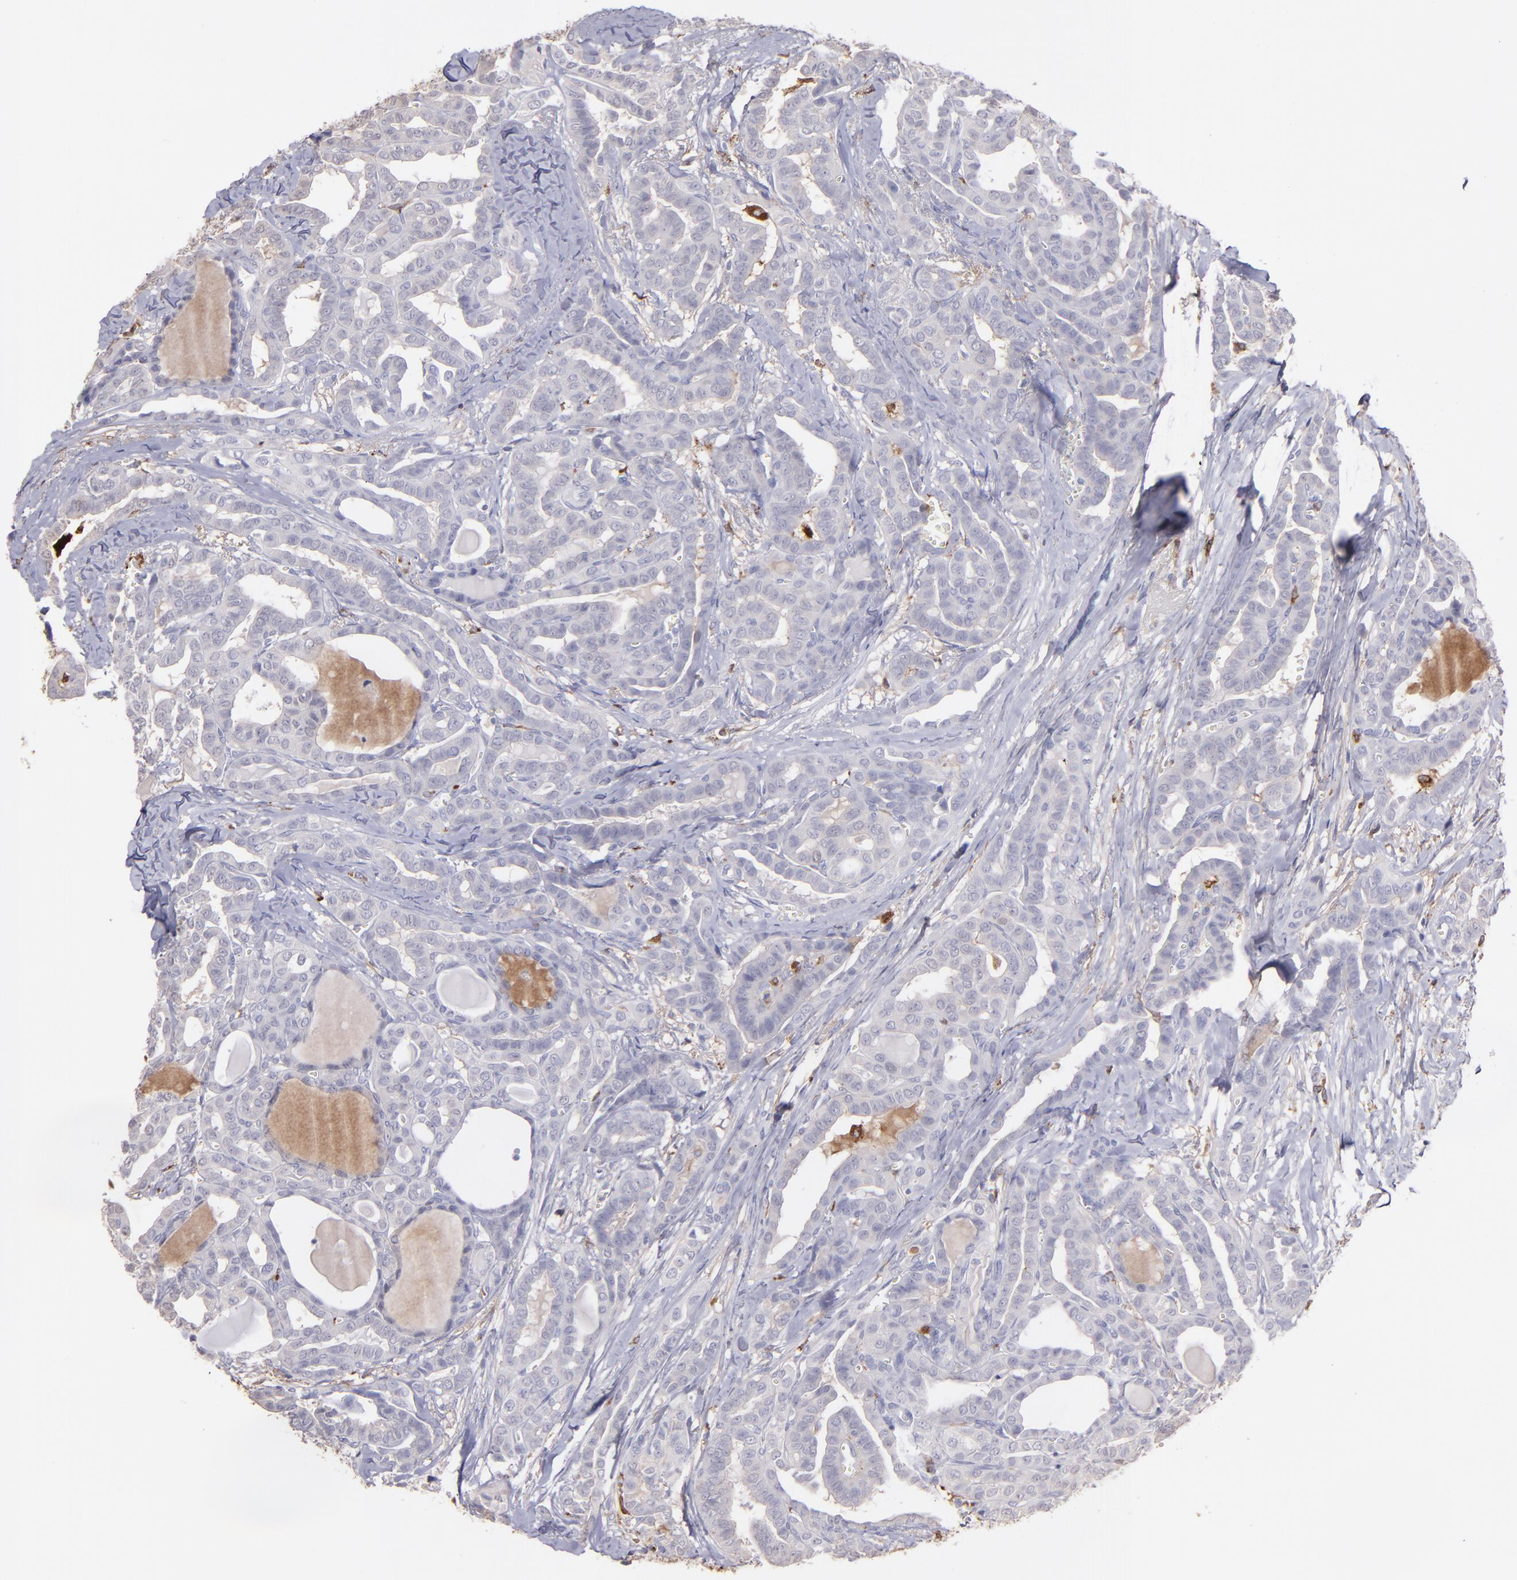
{"staining": {"intensity": "negative", "quantity": "none", "location": "none"}, "tissue": "thyroid cancer", "cell_type": "Tumor cells", "image_type": "cancer", "snomed": [{"axis": "morphology", "description": "Carcinoma, NOS"}, {"axis": "topography", "description": "Thyroid gland"}], "caption": "The IHC photomicrograph has no significant expression in tumor cells of thyroid cancer (carcinoma) tissue.", "gene": "C1QA", "patient": {"sex": "female", "age": 91}}